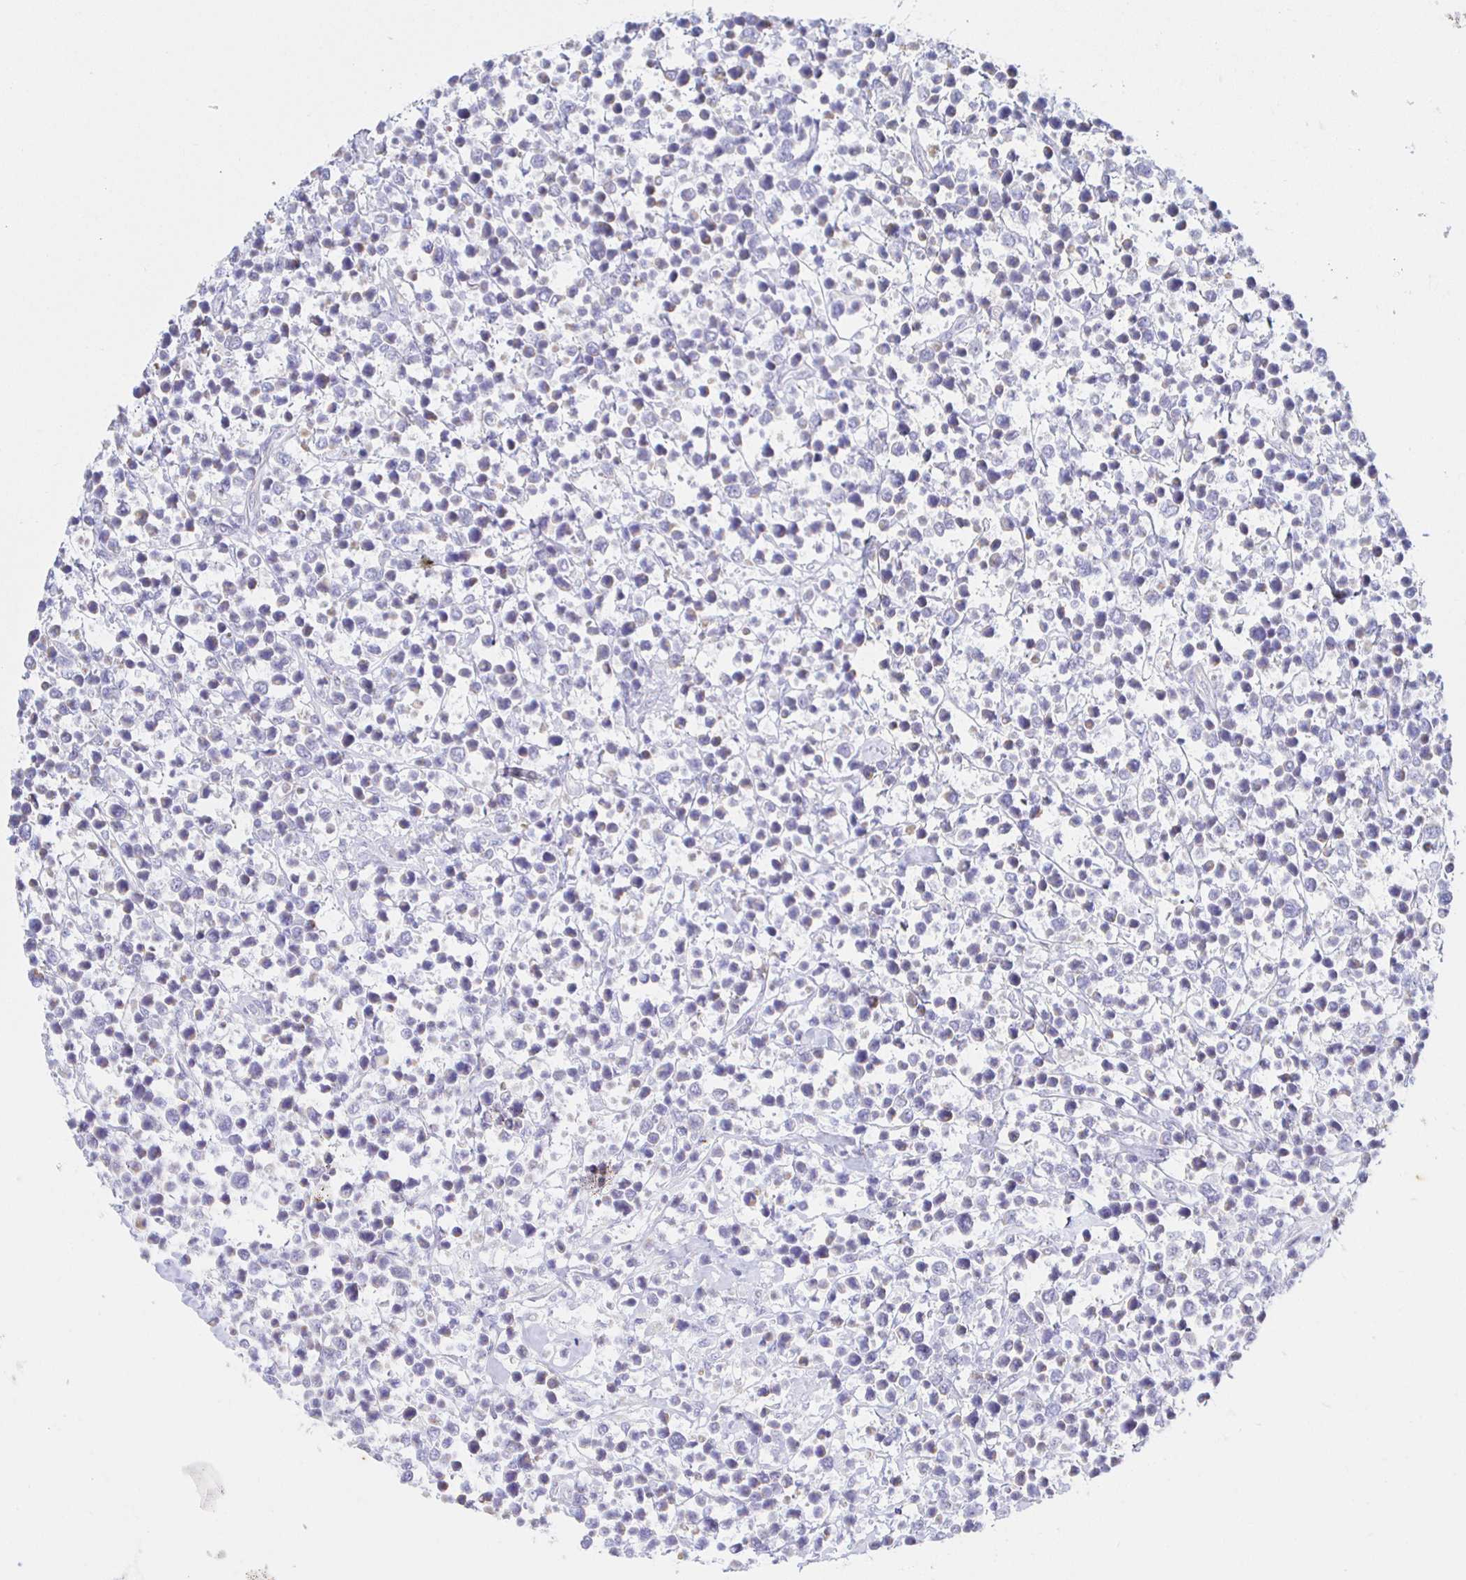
{"staining": {"intensity": "negative", "quantity": "none", "location": "none"}, "tissue": "lymphoma", "cell_type": "Tumor cells", "image_type": "cancer", "snomed": [{"axis": "morphology", "description": "Malignant lymphoma, non-Hodgkin's type, High grade"}, {"axis": "topography", "description": "Soft tissue"}], "caption": "Image shows no protein positivity in tumor cells of lymphoma tissue.", "gene": "SYNGR4", "patient": {"sex": "female", "age": 56}}